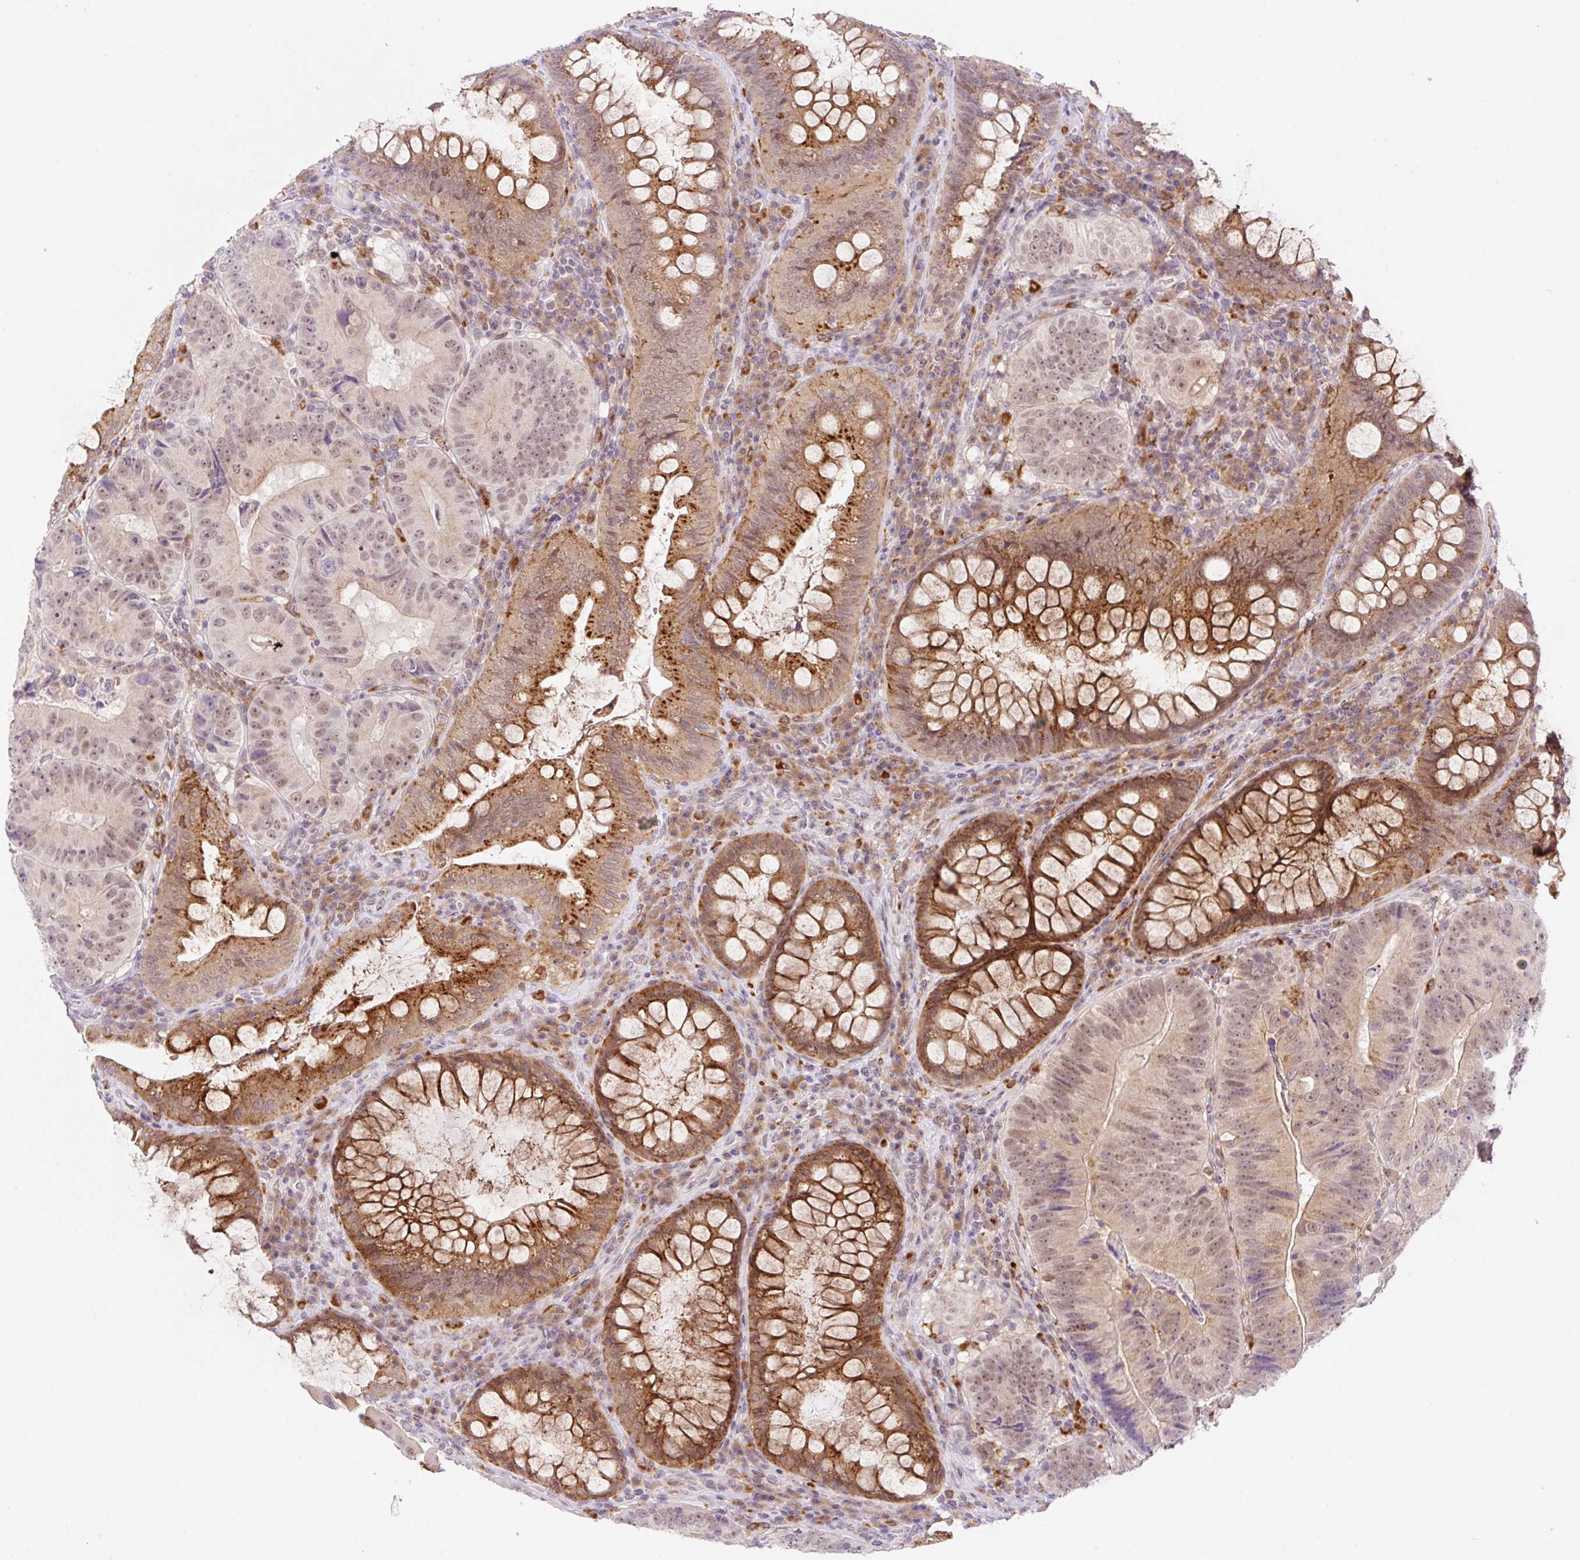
{"staining": {"intensity": "moderate", "quantity": ">75%", "location": "nuclear"}, "tissue": "colorectal cancer", "cell_type": "Tumor cells", "image_type": "cancer", "snomed": [{"axis": "morphology", "description": "Adenocarcinoma, NOS"}, {"axis": "topography", "description": "Colon"}], "caption": "A micrograph showing moderate nuclear expression in about >75% of tumor cells in colorectal cancer, as visualized by brown immunohistochemical staining.", "gene": "CEBPZOS", "patient": {"sex": "female", "age": 86}}